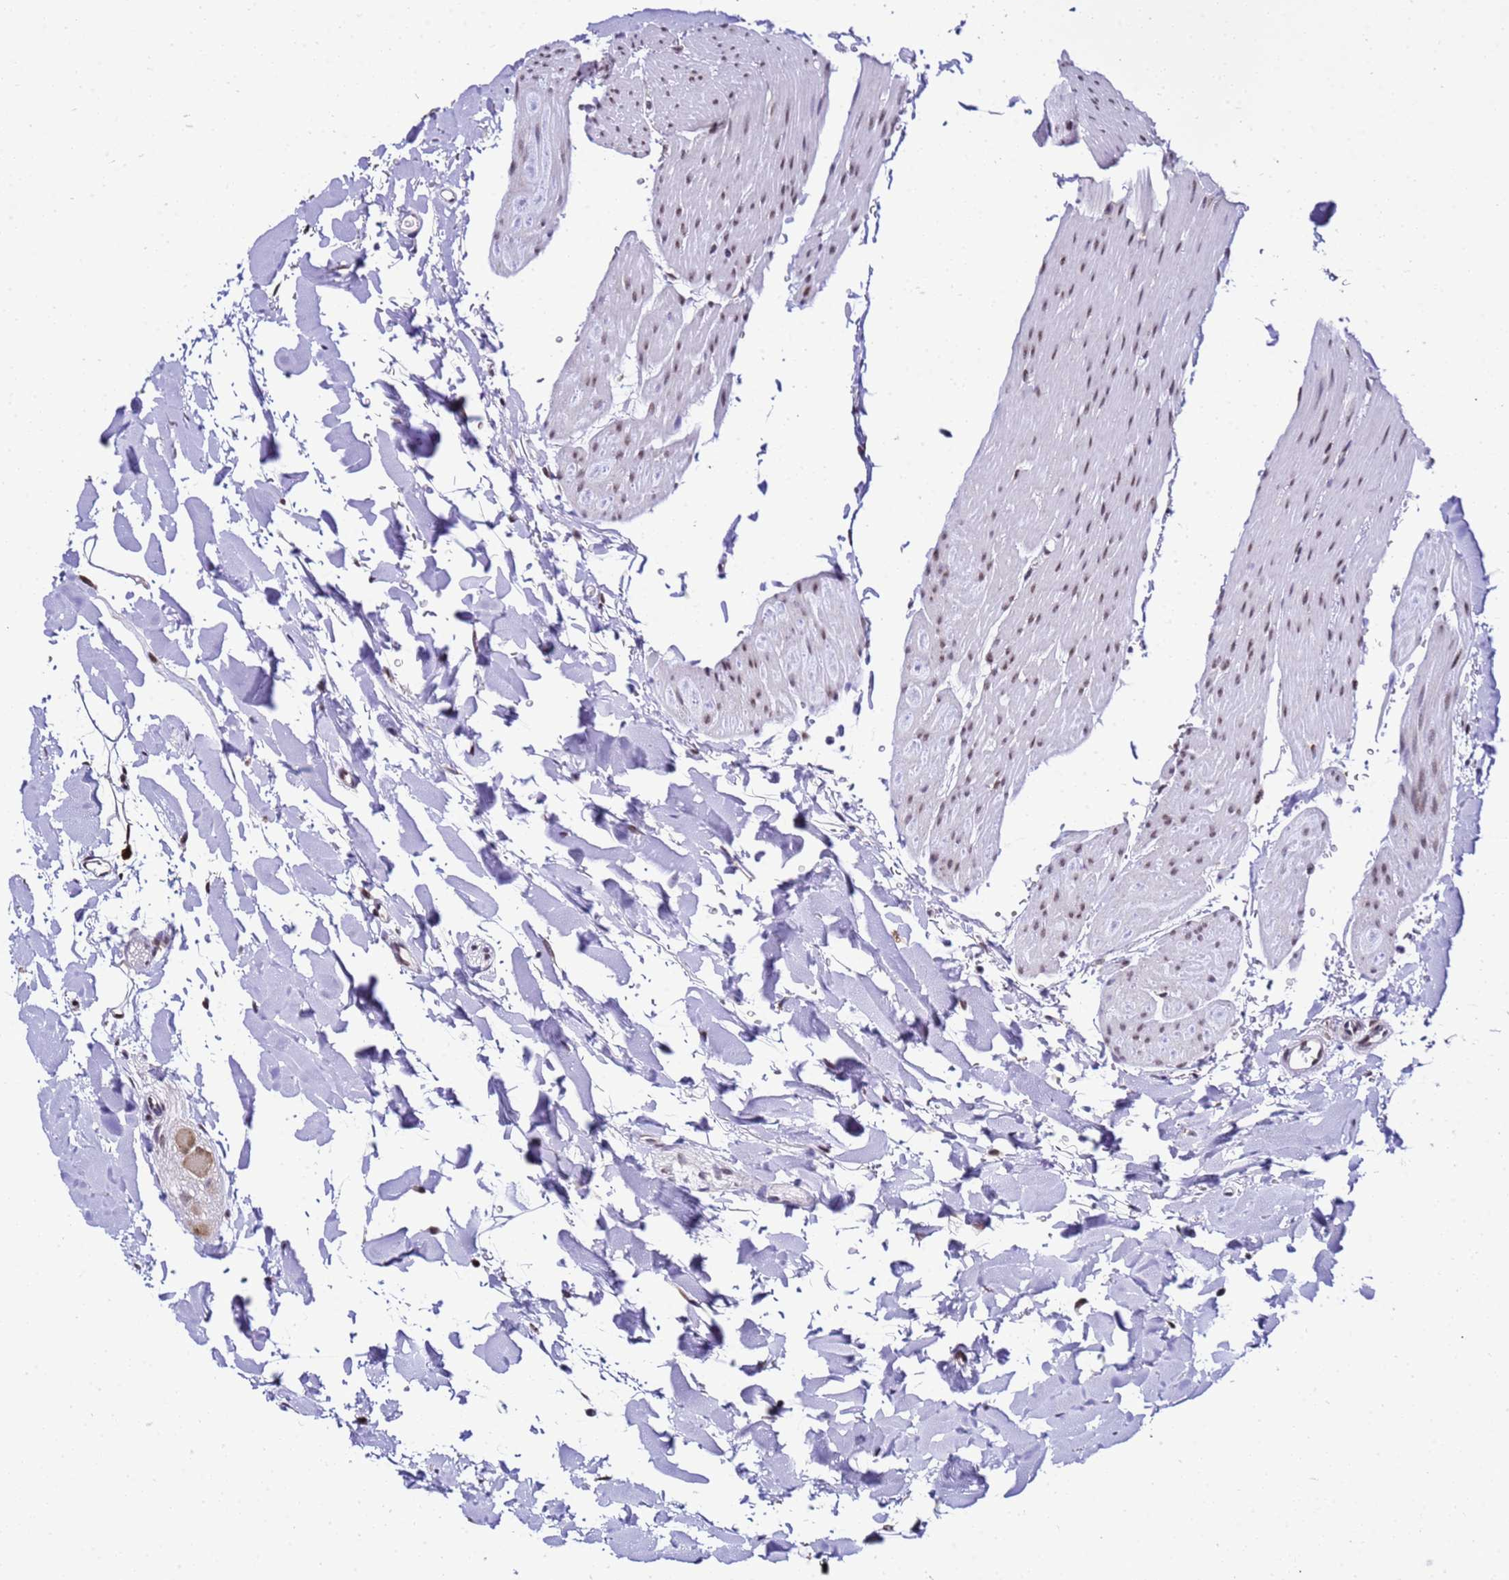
{"staining": {"intensity": "moderate", "quantity": "25%-75%", "location": "nuclear"}, "tissue": "colon", "cell_type": "Endothelial cells", "image_type": "normal", "snomed": [{"axis": "morphology", "description": "Normal tissue, NOS"}, {"axis": "topography", "description": "Colon"}], "caption": "Protein staining of normal colon exhibits moderate nuclear expression in about 25%-75% of endothelial cells. (IHC, brightfield microscopy, high magnification).", "gene": "SMN1", "patient": {"sex": "male", "age": 75}}